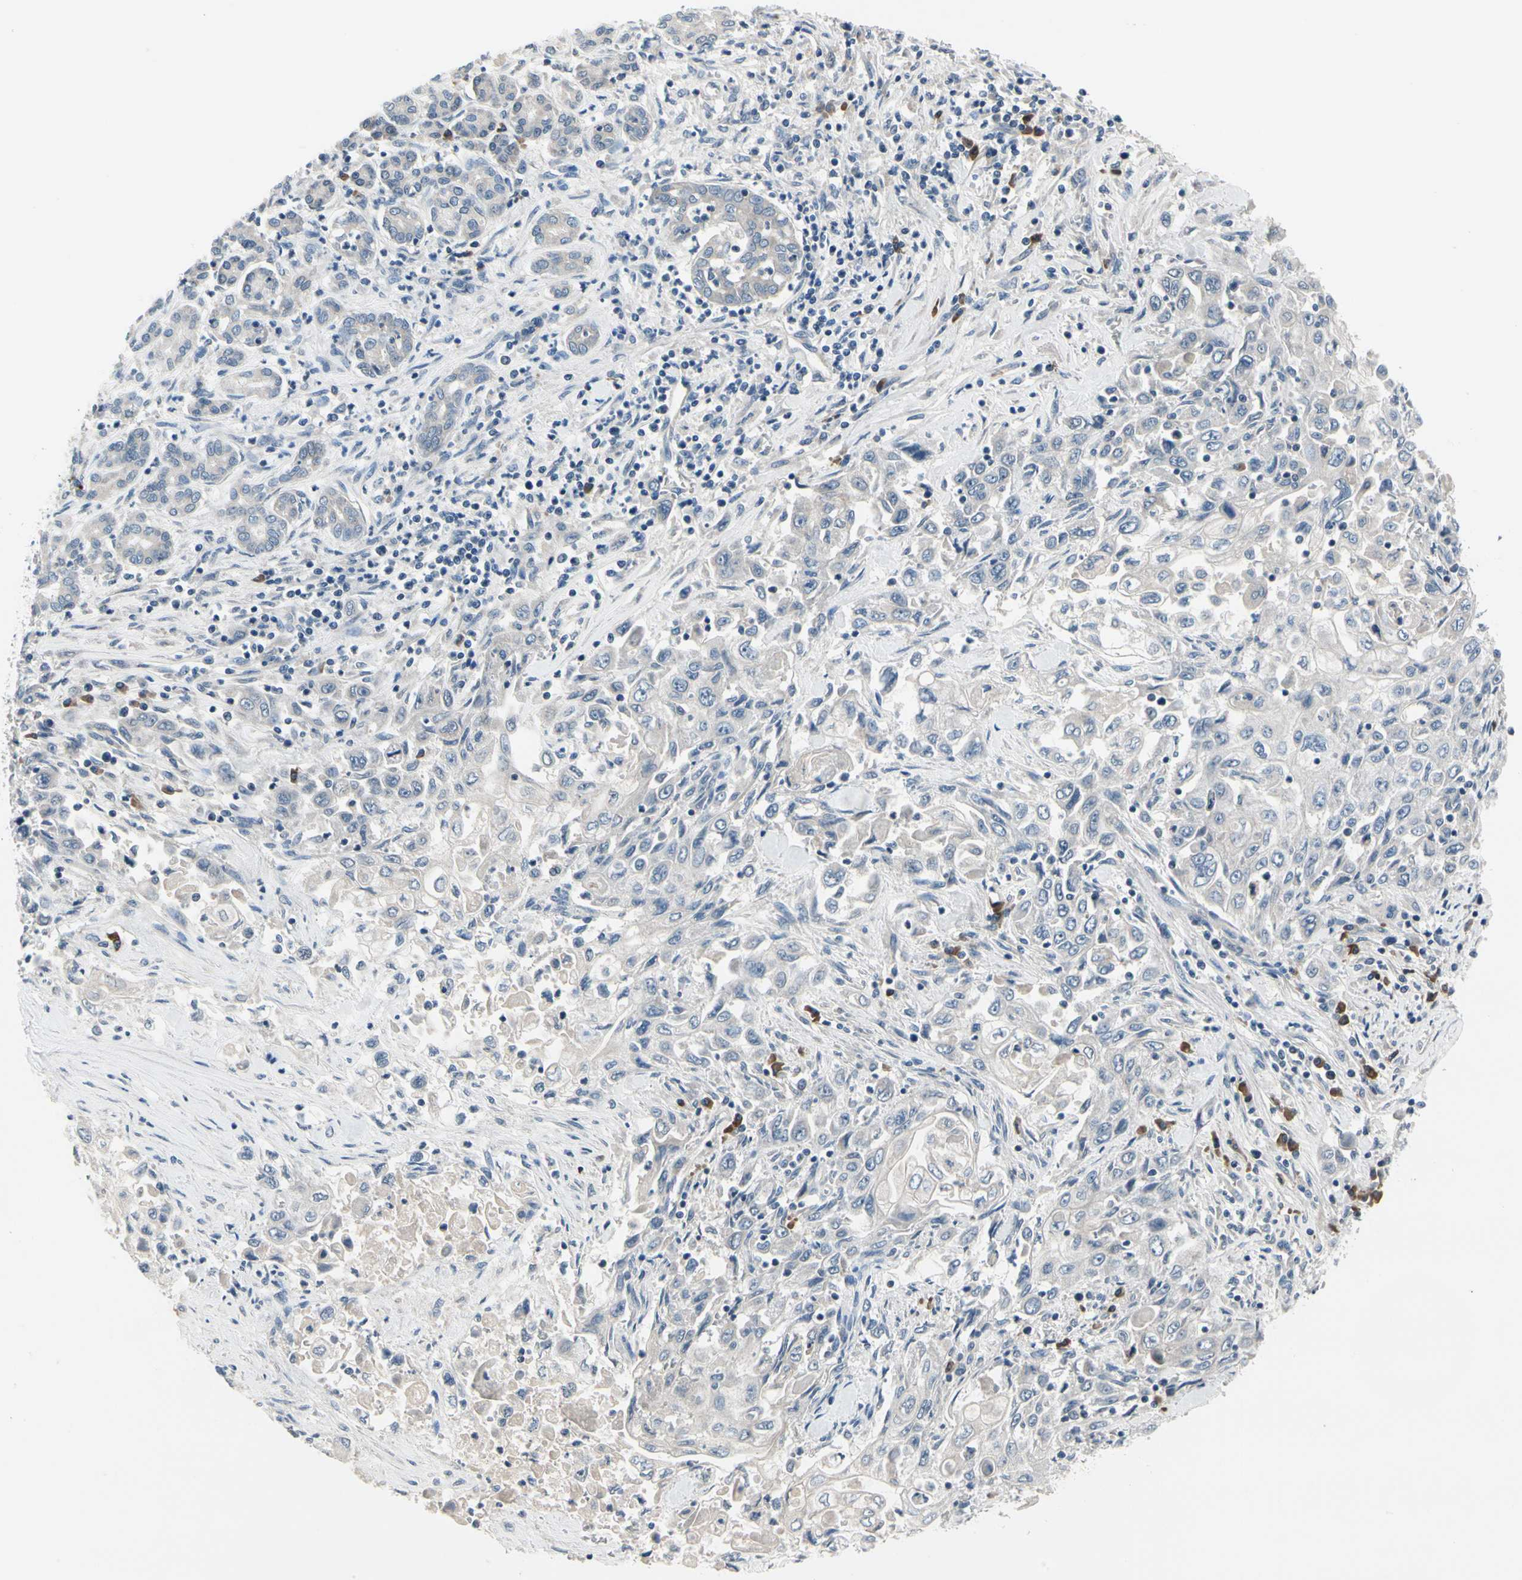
{"staining": {"intensity": "weak", "quantity": "<25%", "location": "cytoplasmic/membranous"}, "tissue": "pancreatic cancer", "cell_type": "Tumor cells", "image_type": "cancer", "snomed": [{"axis": "morphology", "description": "Adenocarcinoma, NOS"}, {"axis": "topography", "description": "Pancreas"}], "caption": "Tumor cells are negative for protein expression in human pancreatic cancer.", "gene": "SELENOK", "patient": {"sex": "male", "age": 70}}